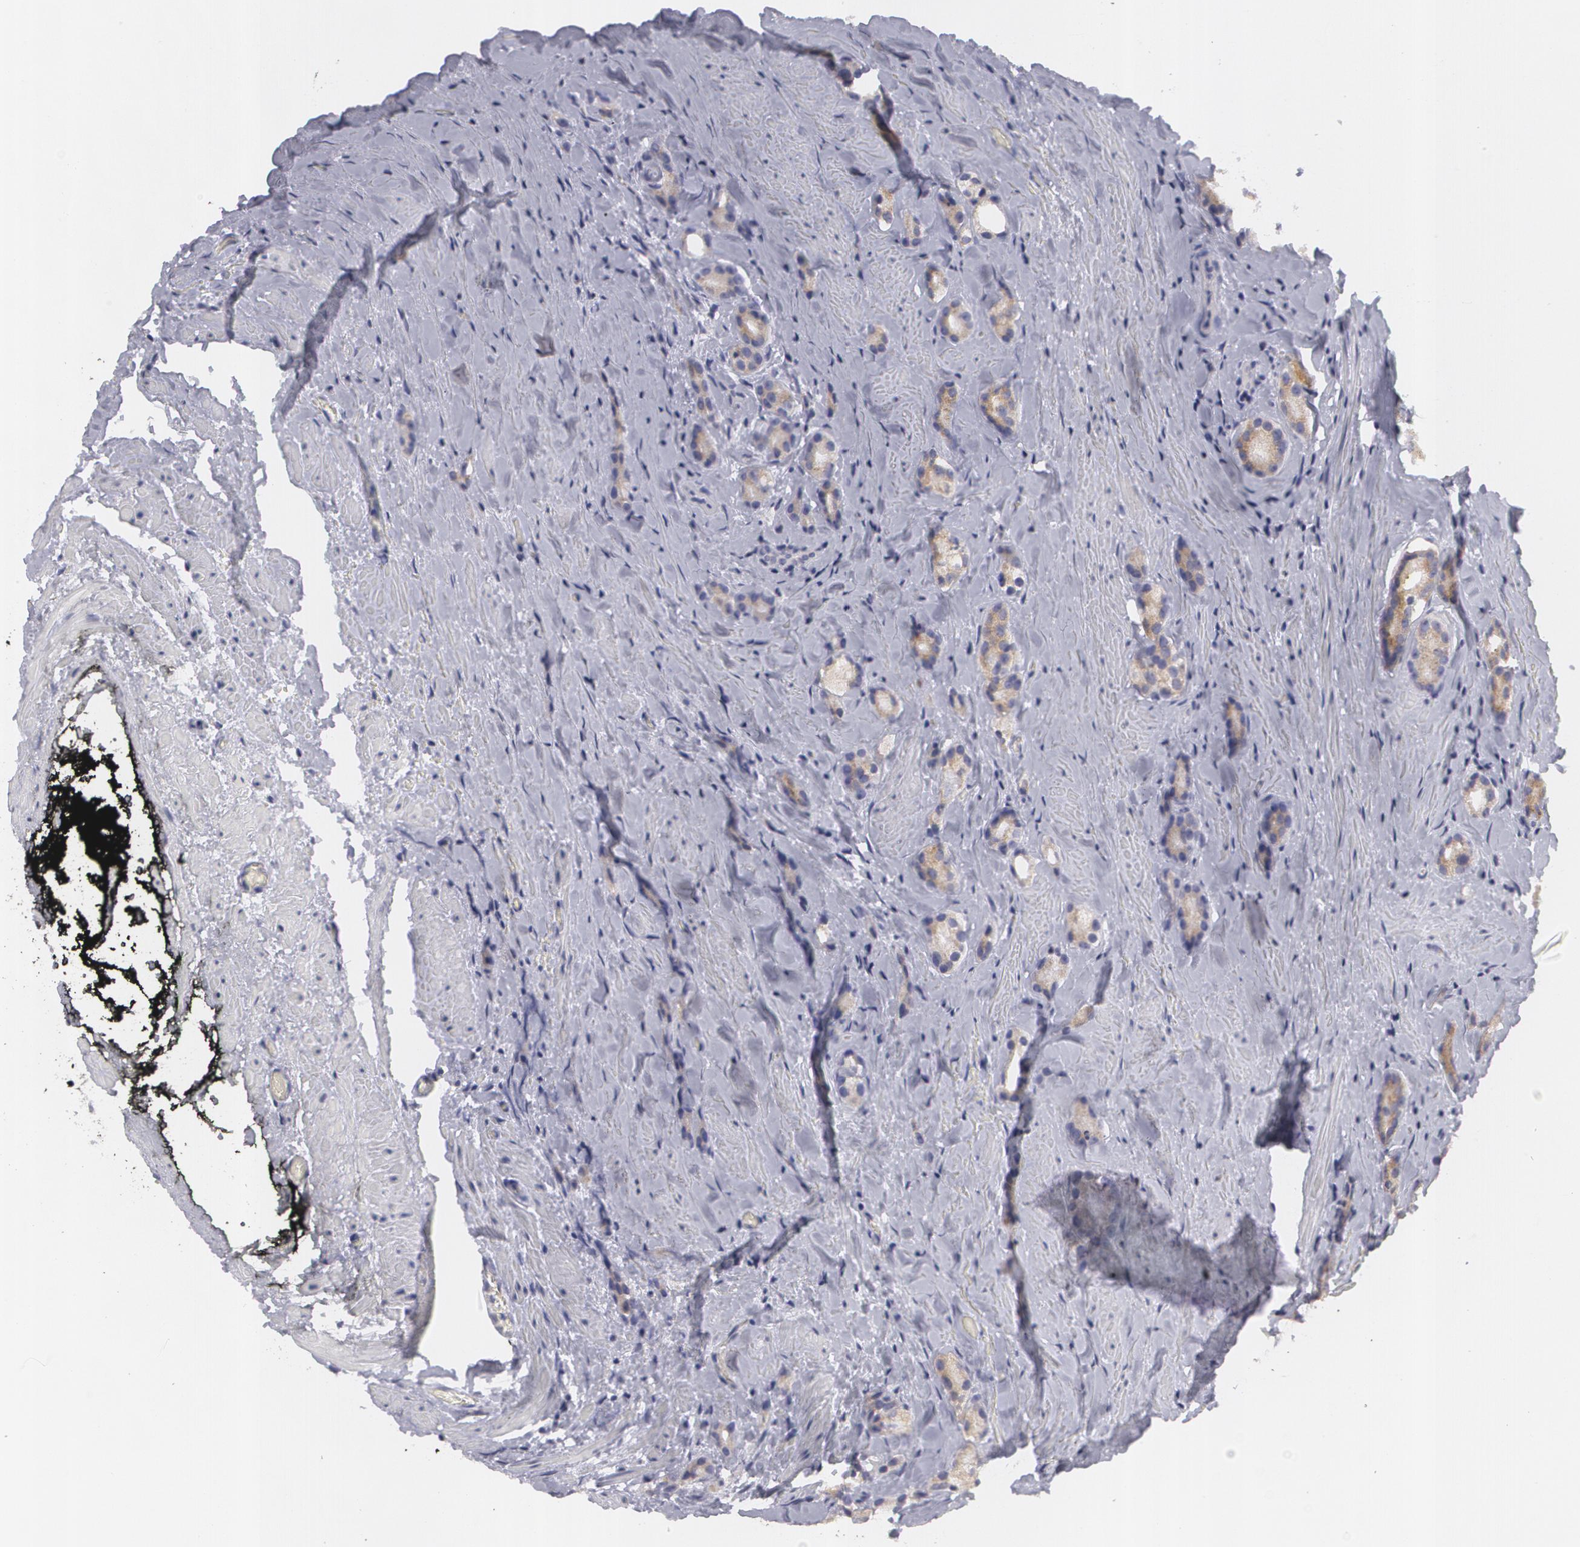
{"staining": {"intensity": "weak", "quantity": ">75%", "location": "cytoplasmic/membranous"}, "tissue": "prostate cancer", "cell_type": "Tumor cells", "image_type": "cancer", "snomed": [{"axis": "morphology", "description": "Adenocarcinoma, Medium grade"}, {"axis": "topography", "description": "Prostate"}], "caption": "A high-resolution micrograph shows immunohistochemistry (IHC) staining of prostate adenocarcinoma (medium-grade), which demonstrates weak cytoplasmic/membranous expression in approximately >75% of tumor cells.", "gene": "MBNL3", "patient": {"sex": "male", "age": 59}}